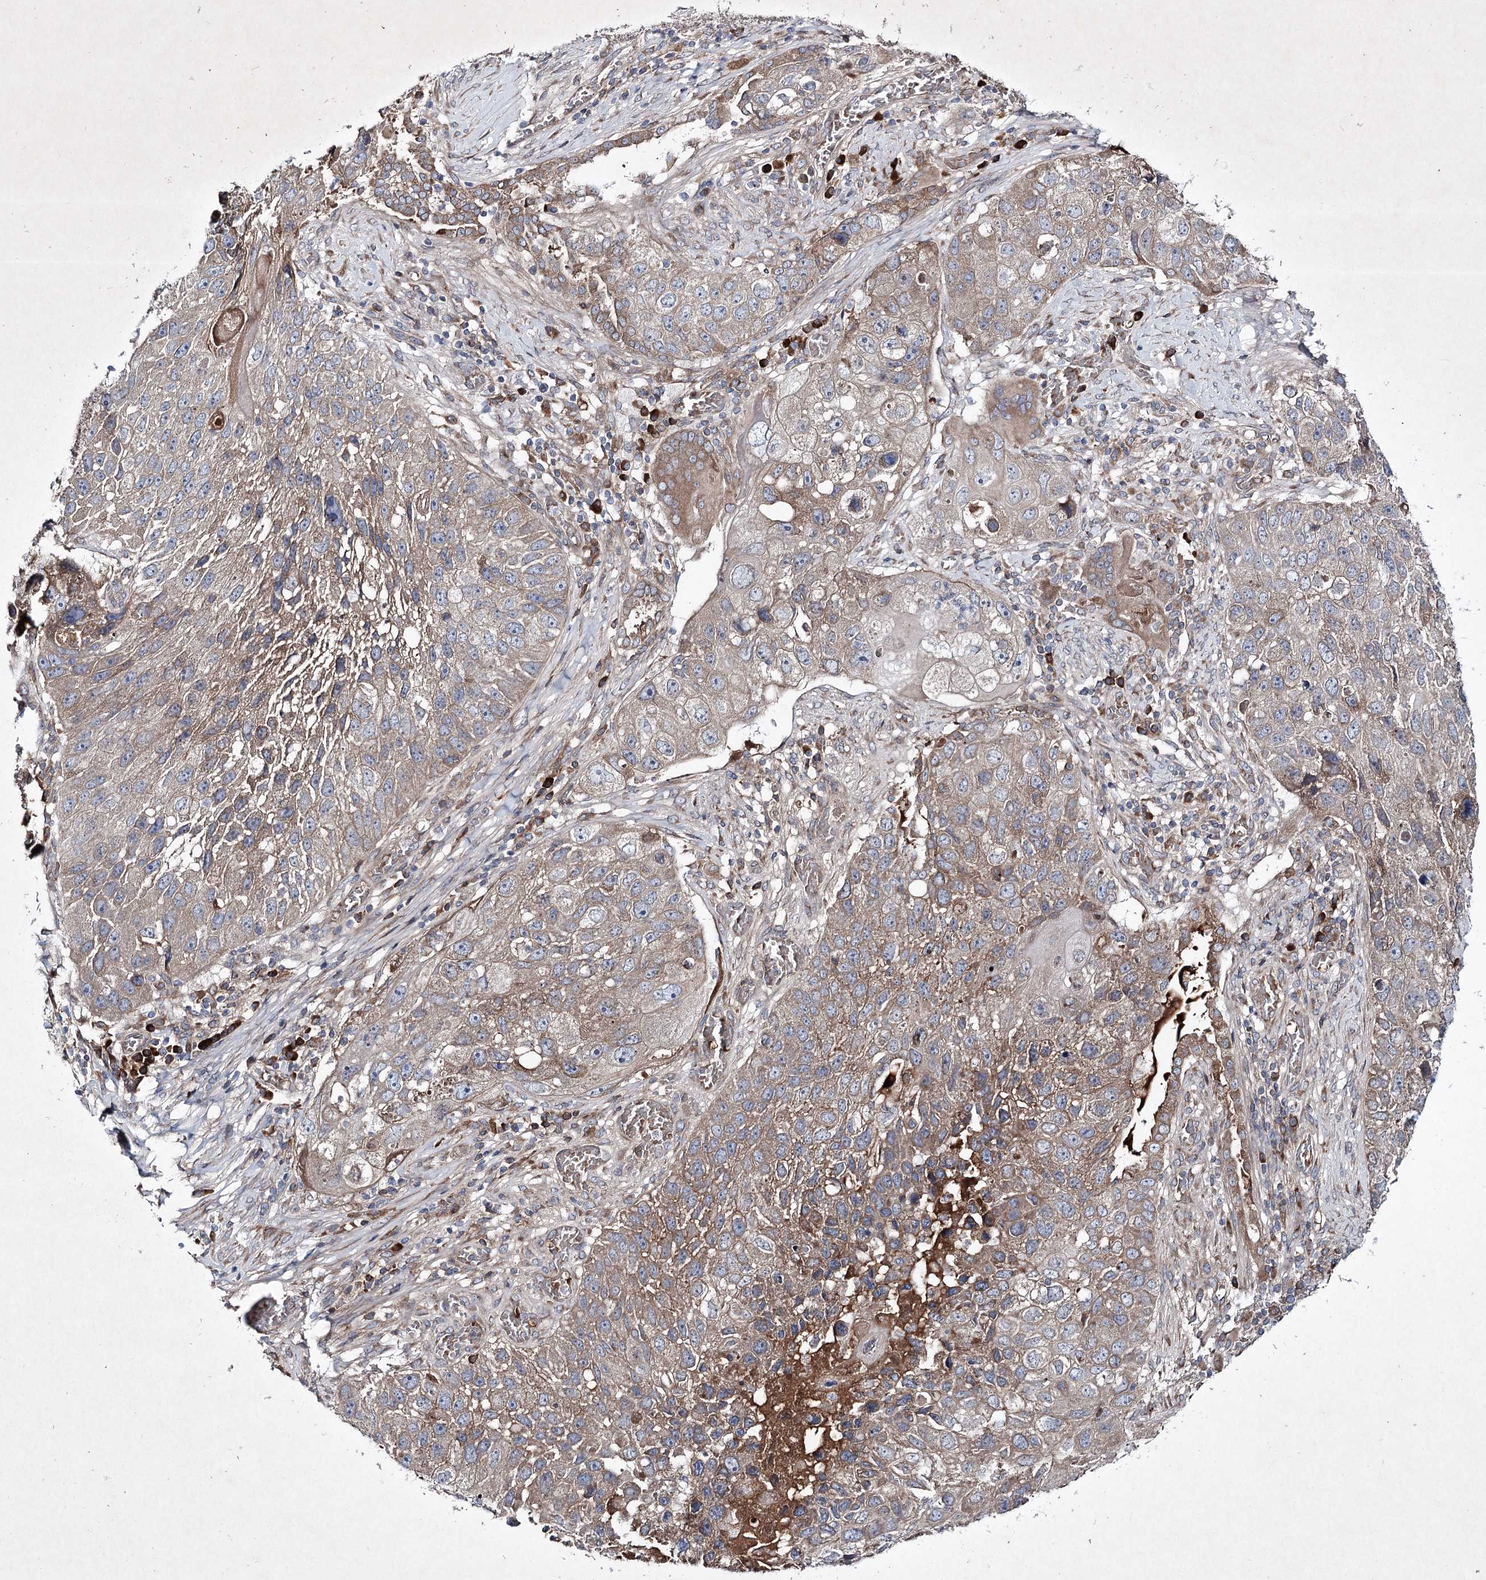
{"staining": {"intensity": "weak", "quantity": "25%-75%", "location": "cytoplasmic/membranous"}, "tissue": "lung cancer", "cell_type": "Tumor cells", "image_type": "cancer", "snomed": [{"axis": "morphology", "description": "Squamous cell carcinoma, NOS"}, {"axis": "topography", "description": "Lung"}], "caption": "Lung squamous cell carcinoma was stained to show a protein in brown. There is low levels of weak cytoplasmic/membranous staining in approximately 25%-75% of tumor cells.", "gene": "ALG9", "patient": {"sex": "male", "age": 61}}